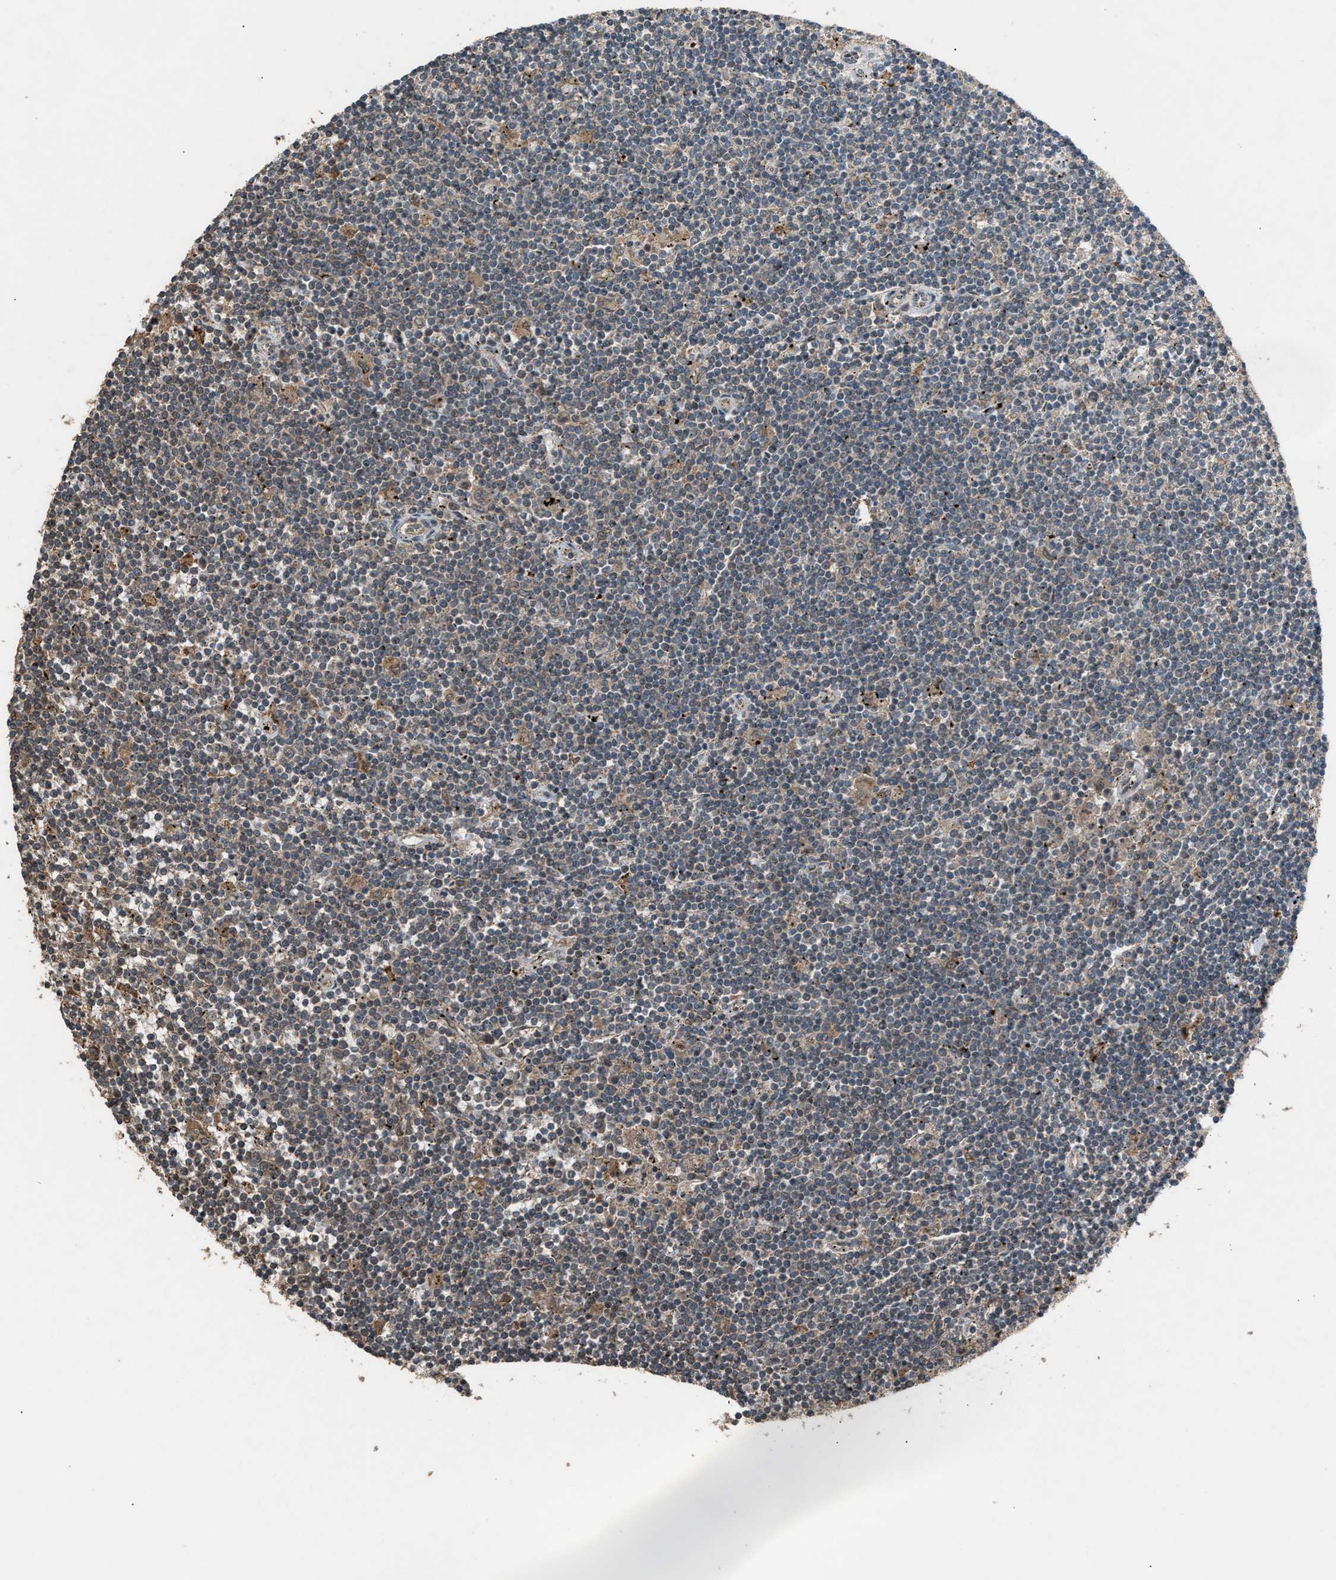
{"staining": {"intensity": "weak", "quantity": ">75%", "location": "cytoplasmic/membranous"}, "tissue": "lymphoma", "cell_type": "Tumor cells", "image_type": "cancer", "snomed": [{"axis": "morphology", "description": "Malignant lymphoma, non-Hodgkin's type, Low grade"}, {"axis": "topography", "description": "Spleen"}], "caption": "Immunohistochemical staining of lymphoma displays low levels of weak cytoplasmic/membranous positivity in about >75% of tumor cells.", "gene": "PSMD1", "patient": {"sex": "male", "age": 76}}